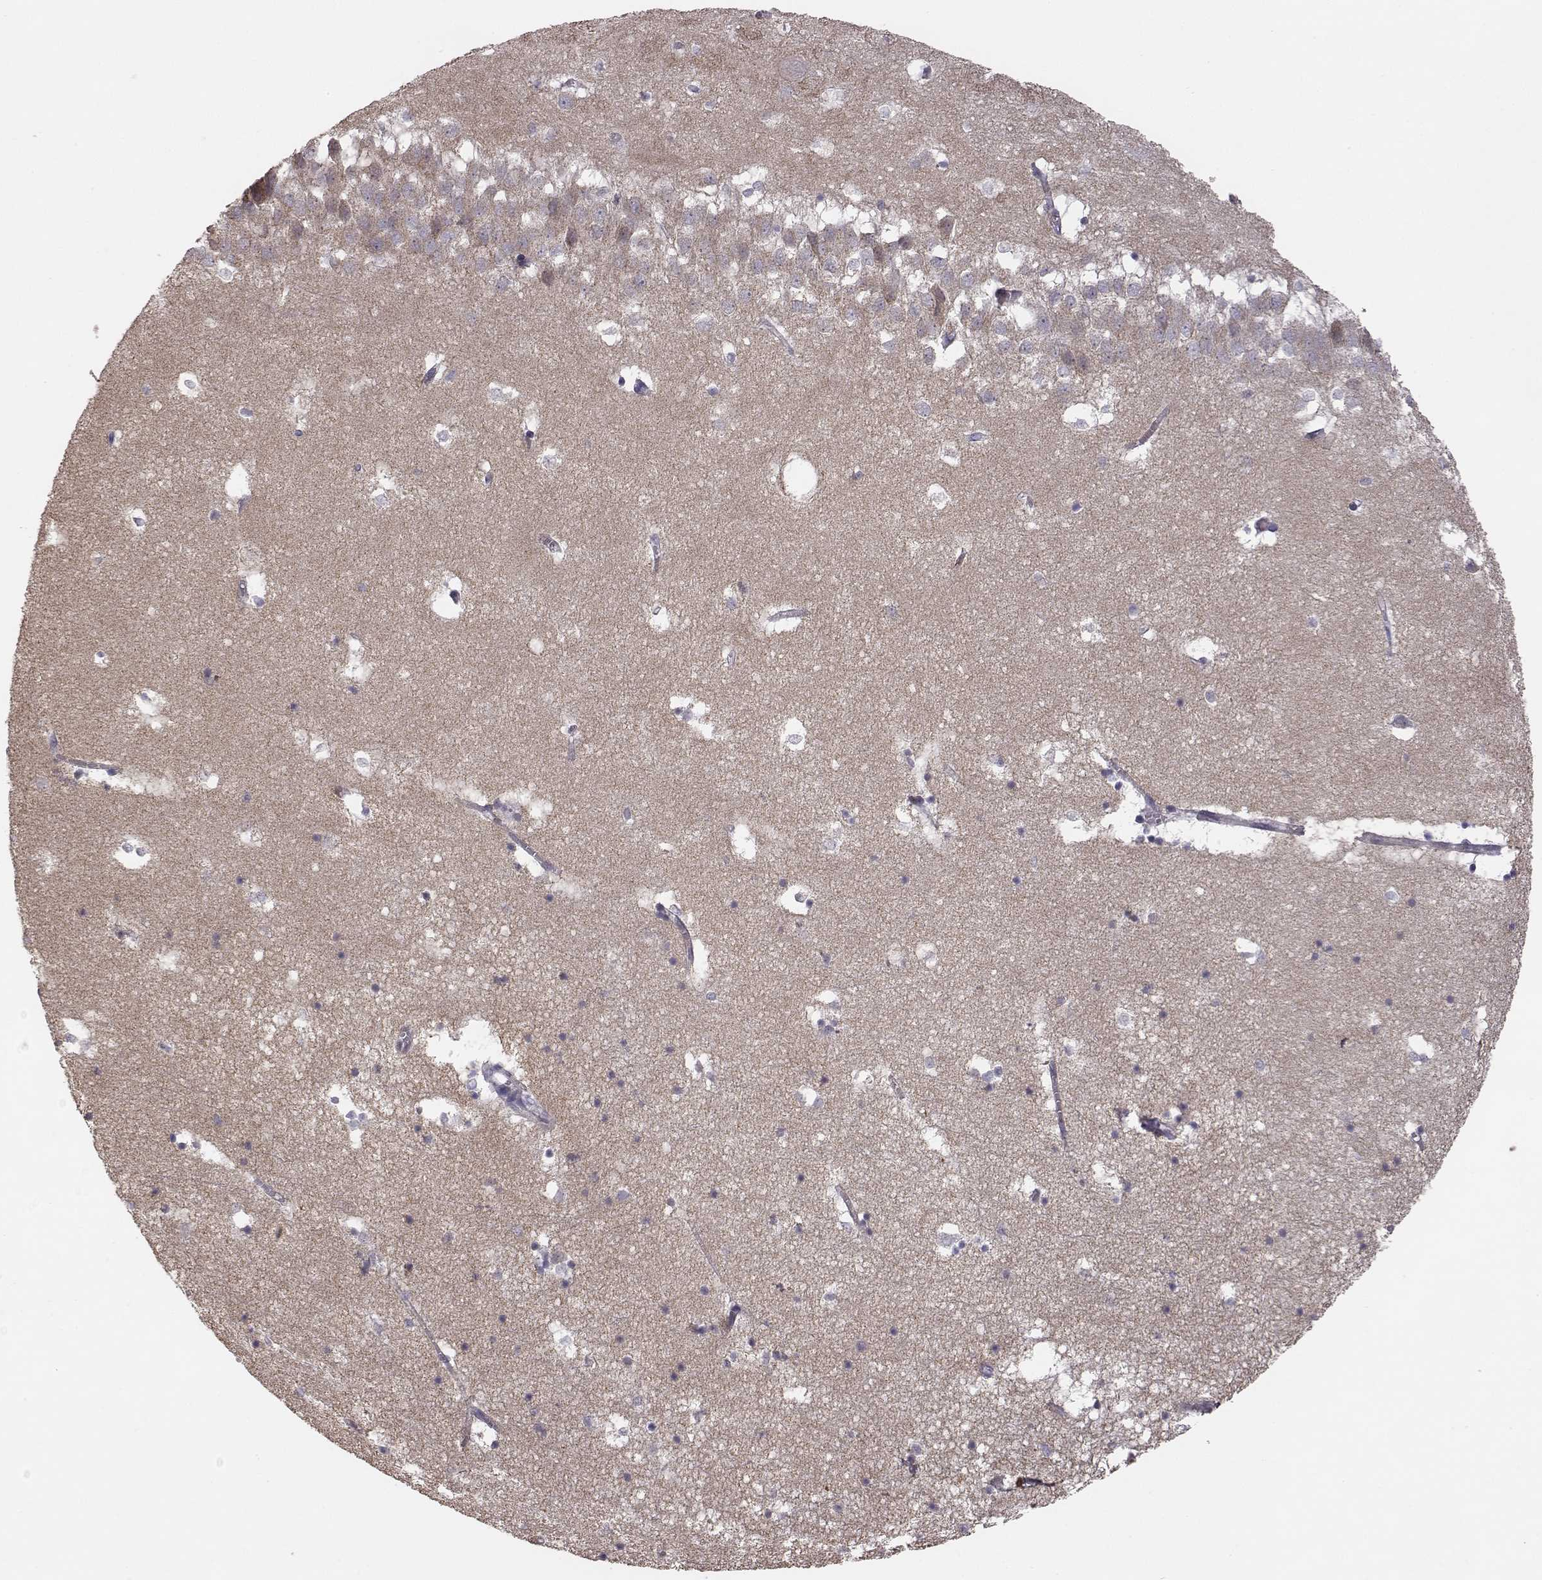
{"staining": {"intensity": "negative", "quantity": "none", "location": "none"}, "tissue": "hippocampus", "cell_type": "Glial cells", "image_type": "normal", "snomed": [{"axis": "morphology", "description": "Normal tissue, NOS"}, {"axis": "topography", "description": "Hippocampus"}], "caption": "This is an immunohistochemistry histopathology image of normal hippocampus. There is no positivity in glial cells.", "gene": "TLX3", "patient": {"sex": "male", "age": 58}}